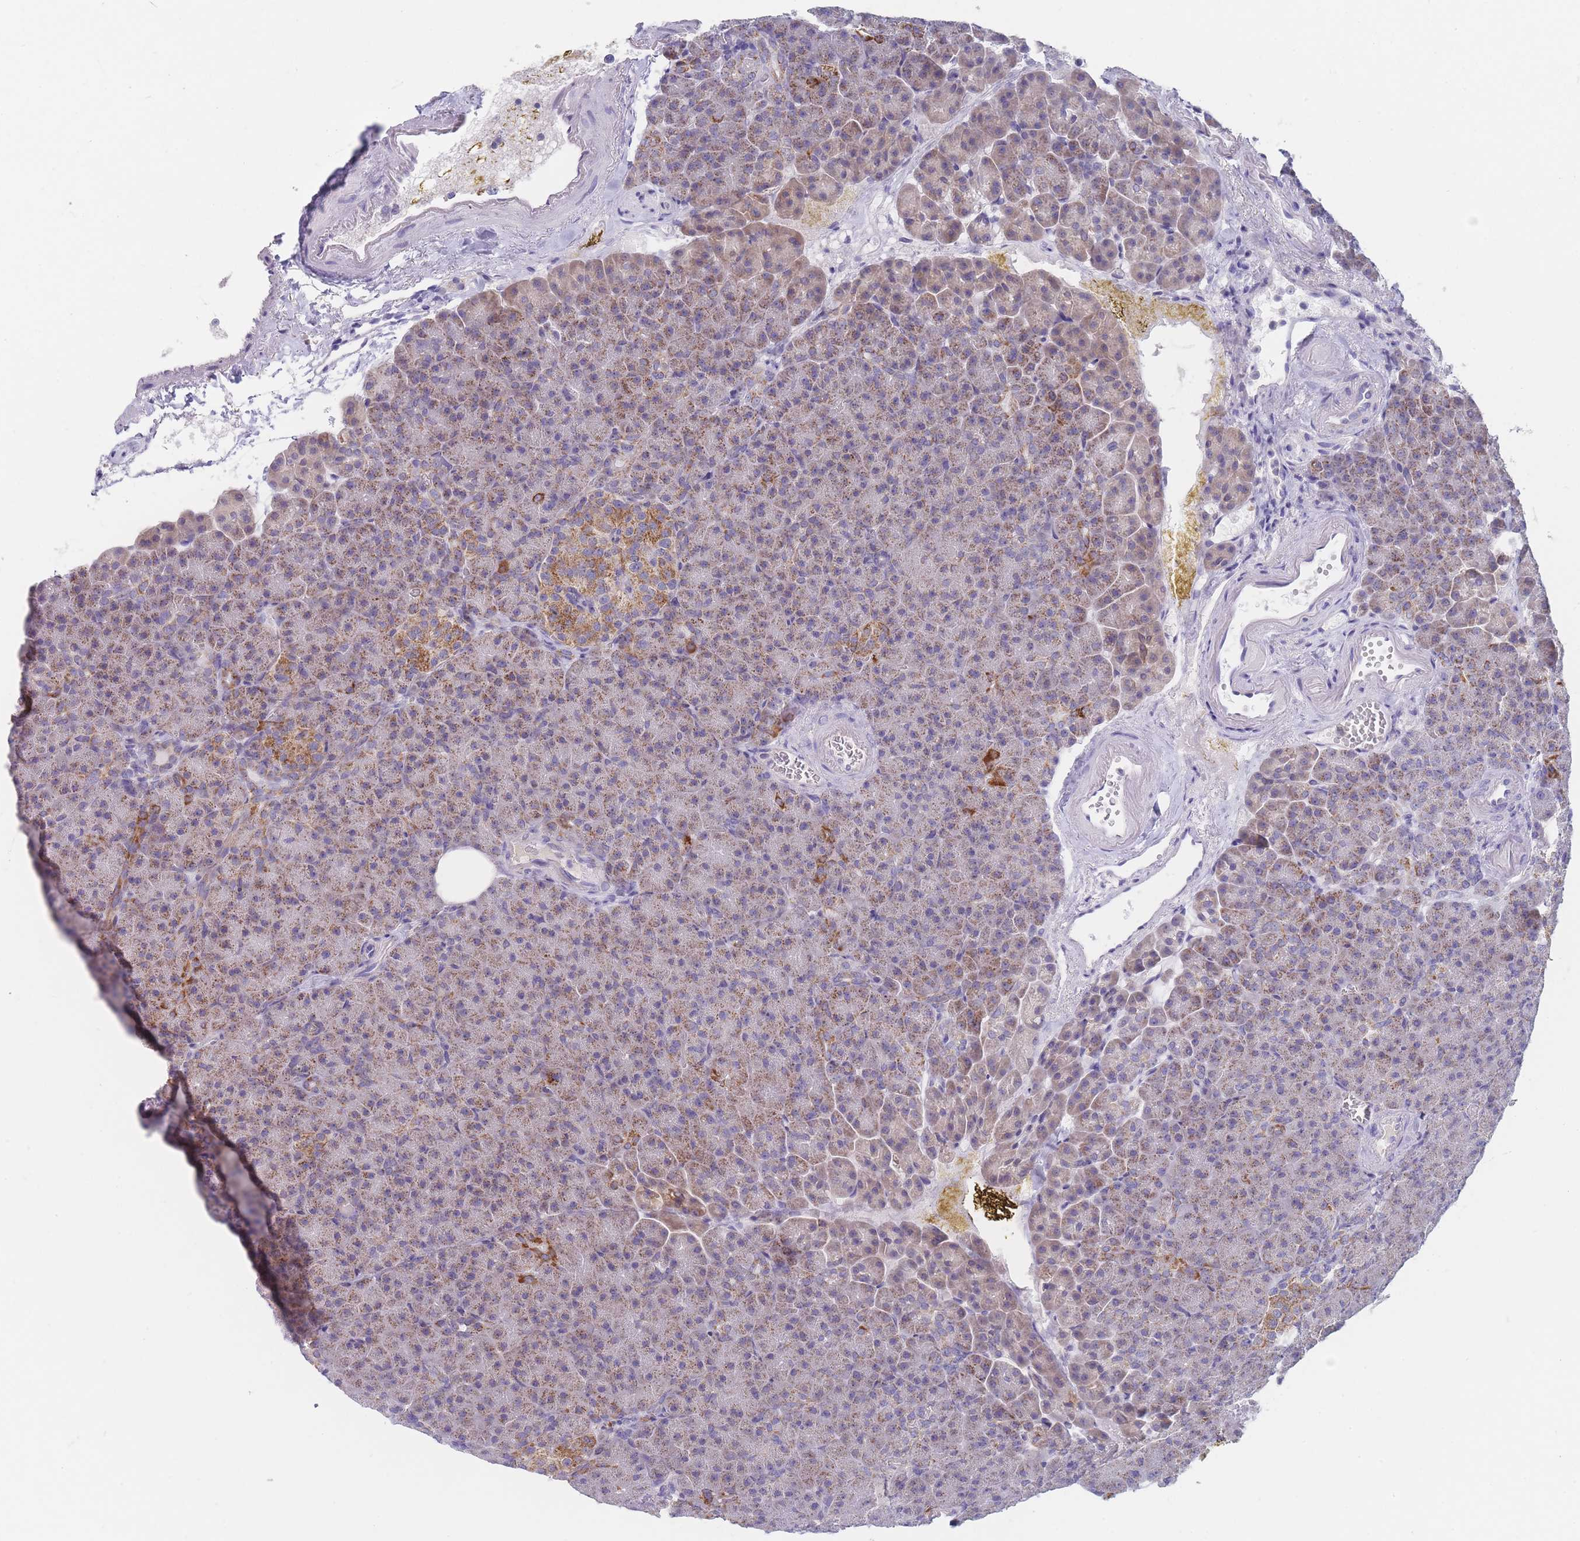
{"staining": {"intensity": "weak", "quantity": "25%-75%", "location": "cytoplasmic/membranous"}, "tissue": "pancreas", "cell_type": "Exocrine glandular cells", "image_type": "normal", "snomed": [{"axis": "morphology", "description": "Normal tissue, NOS"}, {"axis": "topography", "description": "Pancreas"}], "caption": "Protein expression analysis of normal human pancreas reveals weak cytoplasmic/membranous positivity in about 25%-75% of exocrine glandular cells. The staining is performed using DAB brown chromogen to label protein expression. The nuclei are counter-stained blue using hematoxylin.", "gene": "MRPS14", "patient": {"sex": "female", "age": 74}}